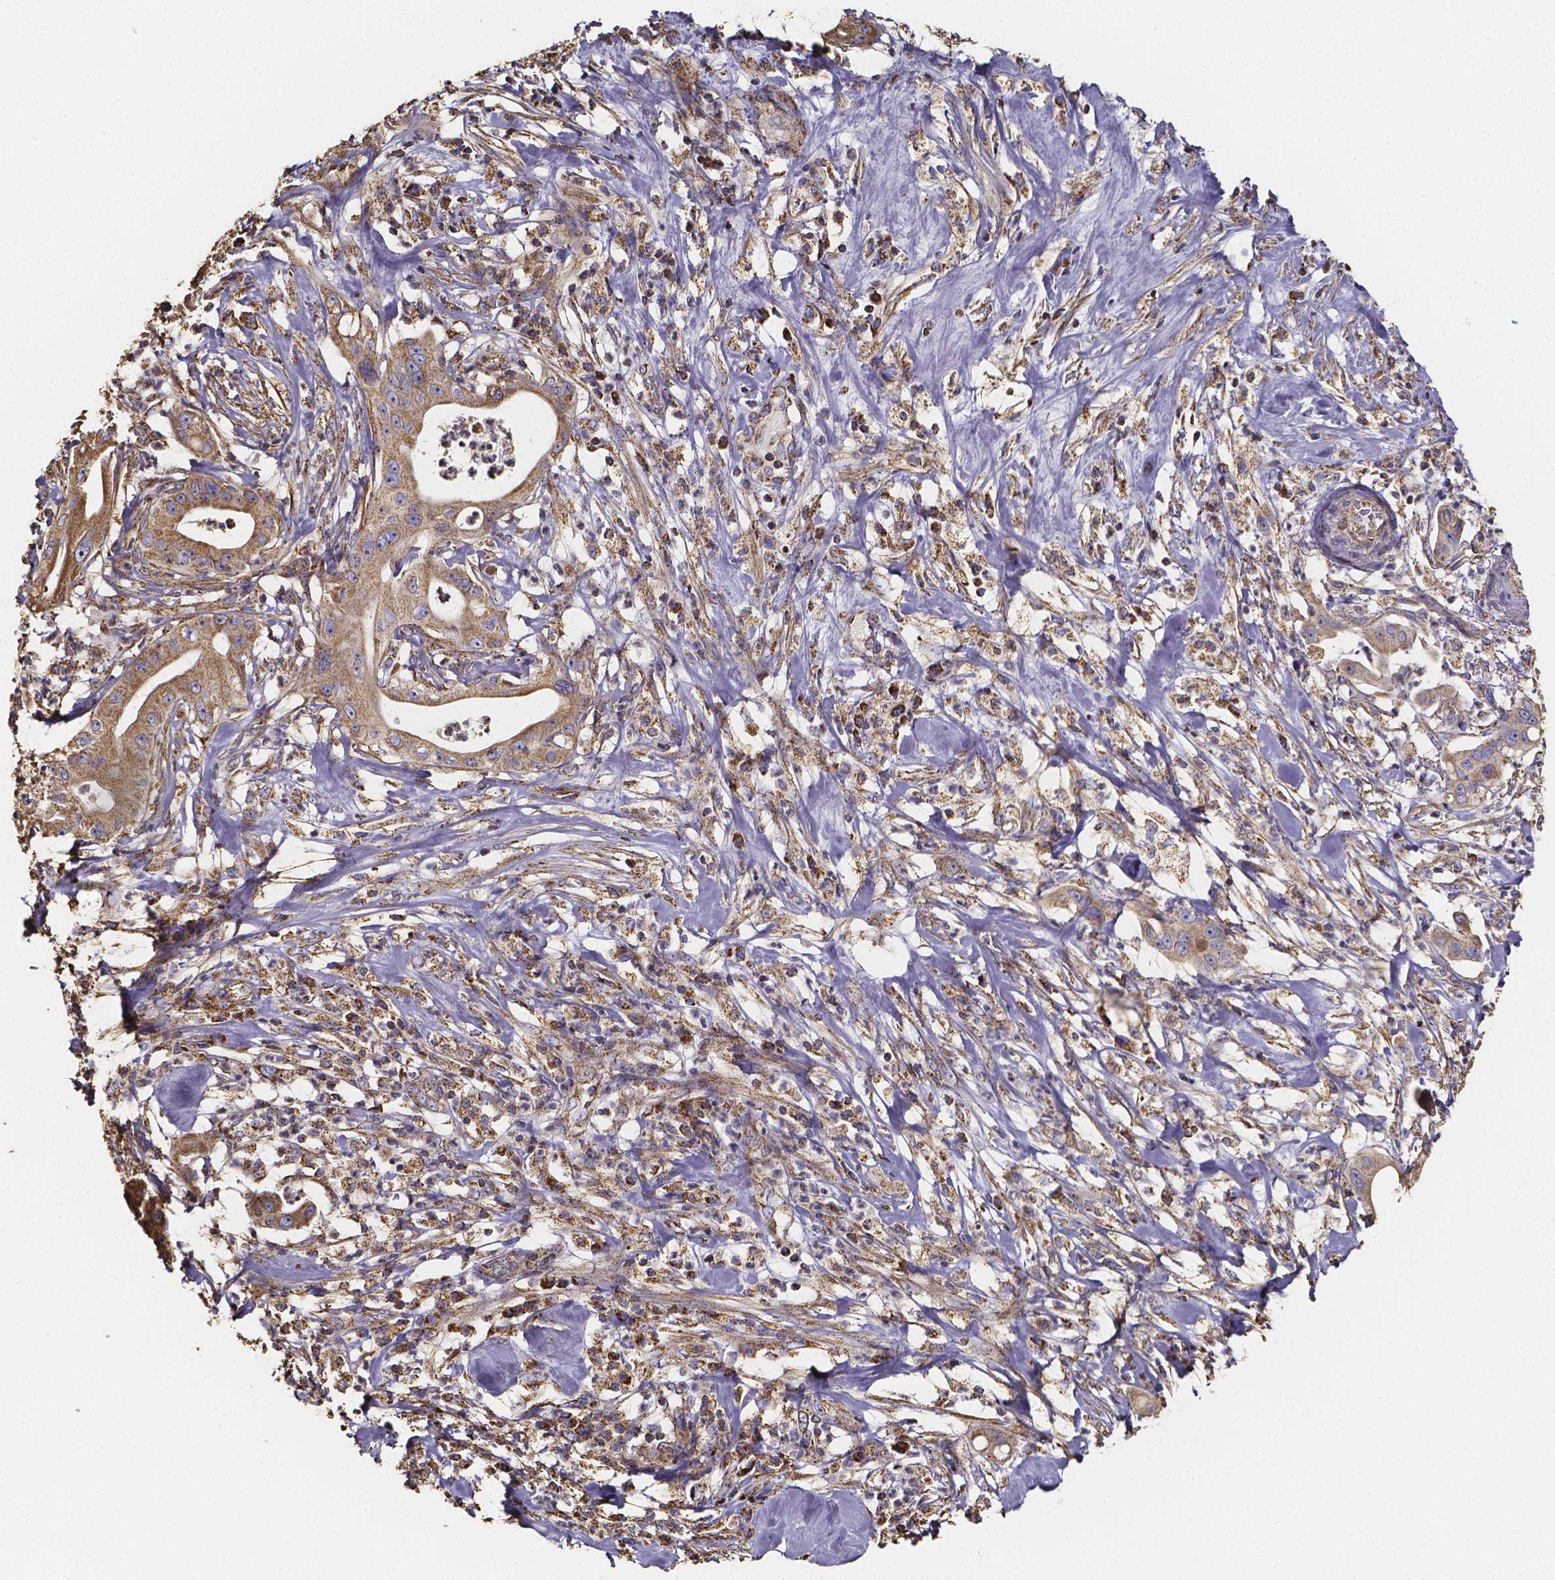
{"staining": {"intensity": "moderate", "quantity": ">75%", "location": "cytoplasmic/membranous"}, "tissue": "pancreatic cancer", "cell_type": "Tumor cells", "image_type": "cancer", "snomed": [{"axis": "morphology", "description": "Adenocarcinoma, NOS"}, {"axis": "topography", "description": "Pancreas"}], "caption": "The photomicrograph demonstrates a brown stain indicating the presence of a protein in the cytoplasmic/membranous of tumor cells in pancreatic cancer.", "gene": "SLC35D2", "patient": {"sex": "male", "age": 71}}